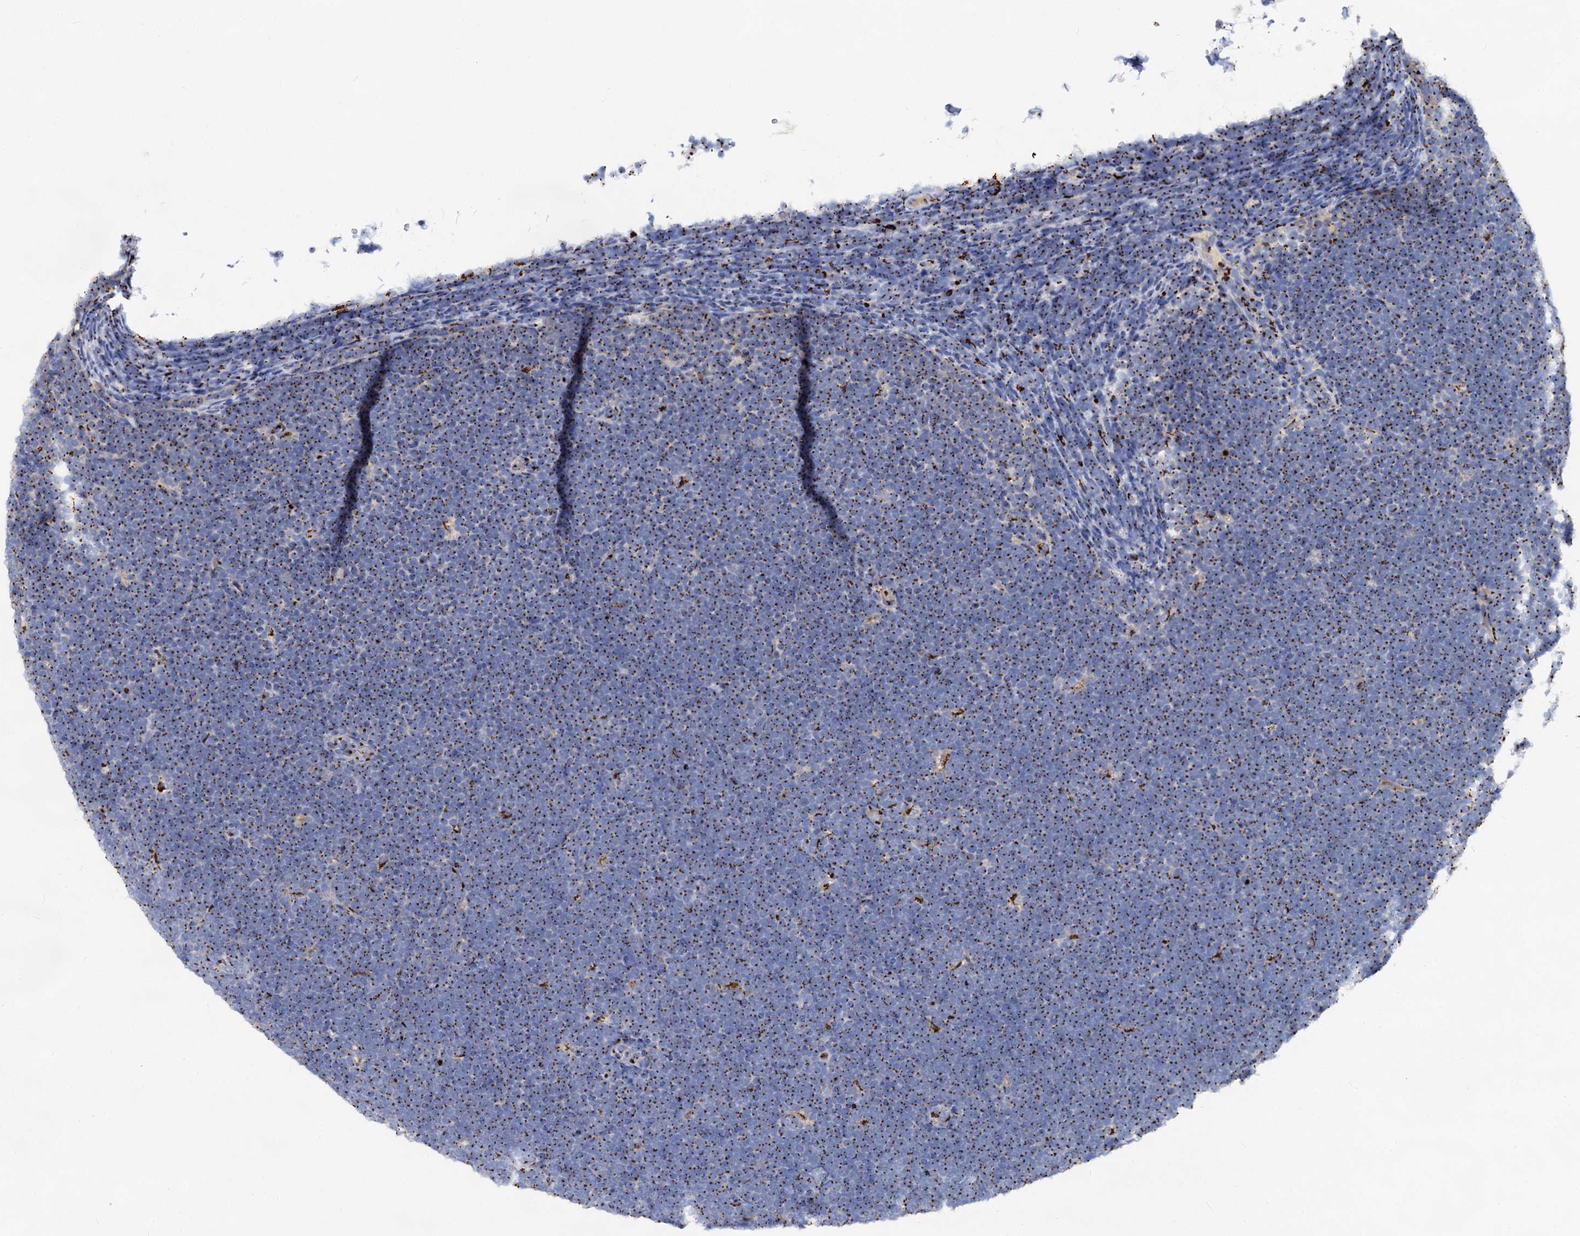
{"staining": {"intensity": "strong", "quantity": ">75%", "location": "cytoplasmic/membranous"}, "tissue": "lymphoma", "cell_type": "Tumor cells", "image_type": "cancer", "snomed": [{"axis": "morphology", "description": "Malignant lymphoma, non-Hodgkin's type, High grade"}, {"axis": "topography", "description": "Lymph node"}], "caption": "This image displays IHC staining of high-grade malignant lymphoma, non-Hodgkin's type, with high strong cytoplasmic/membranous staining in about >75% of tumor cells.", "gene": "TM9SF3", "patient": {"sex": "male", "age": 13}}